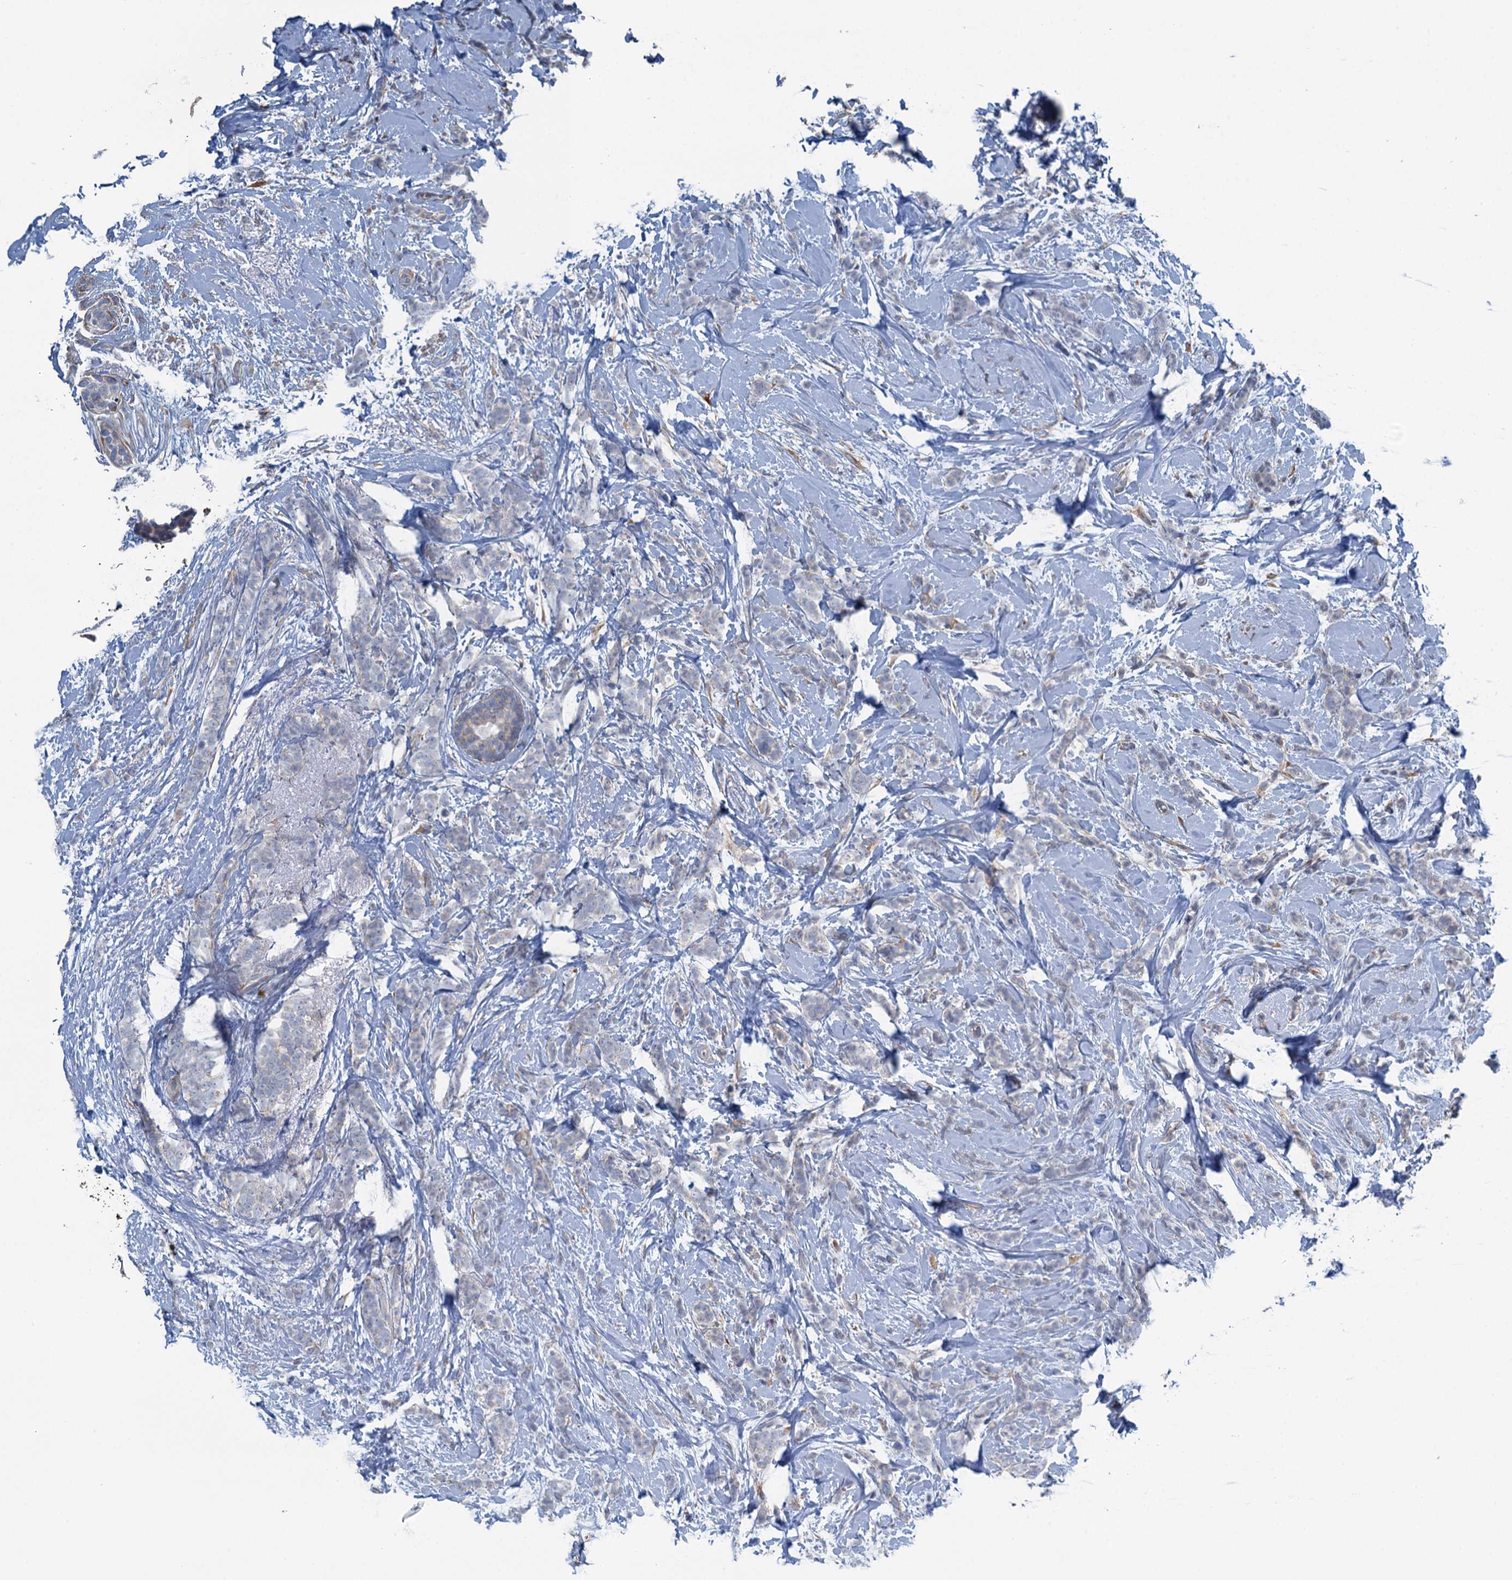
{"staining": {"intensity": "negative", "quantity": "none", "location": "none"}, "tissue": "breast cancer", "cell_type": "Tumor cells", "image_type": "cancer", "snomed": [{"axis": "morphology", "description": "Lobular carcinoma"}, {"axis": "topography", "description": "Breast"}], "caption": "Immunohistochemistry histopathology image of neoplastic tissue: human breast lobular carcinoma stained with DAB displays no significant protein staining in tumor cells. (Brightfield microscopy of DAB immunohistochemistry (IHC) at high magnification).", "gene": "POGLUT3", "patient": {"sex": "female", "age": 58}}